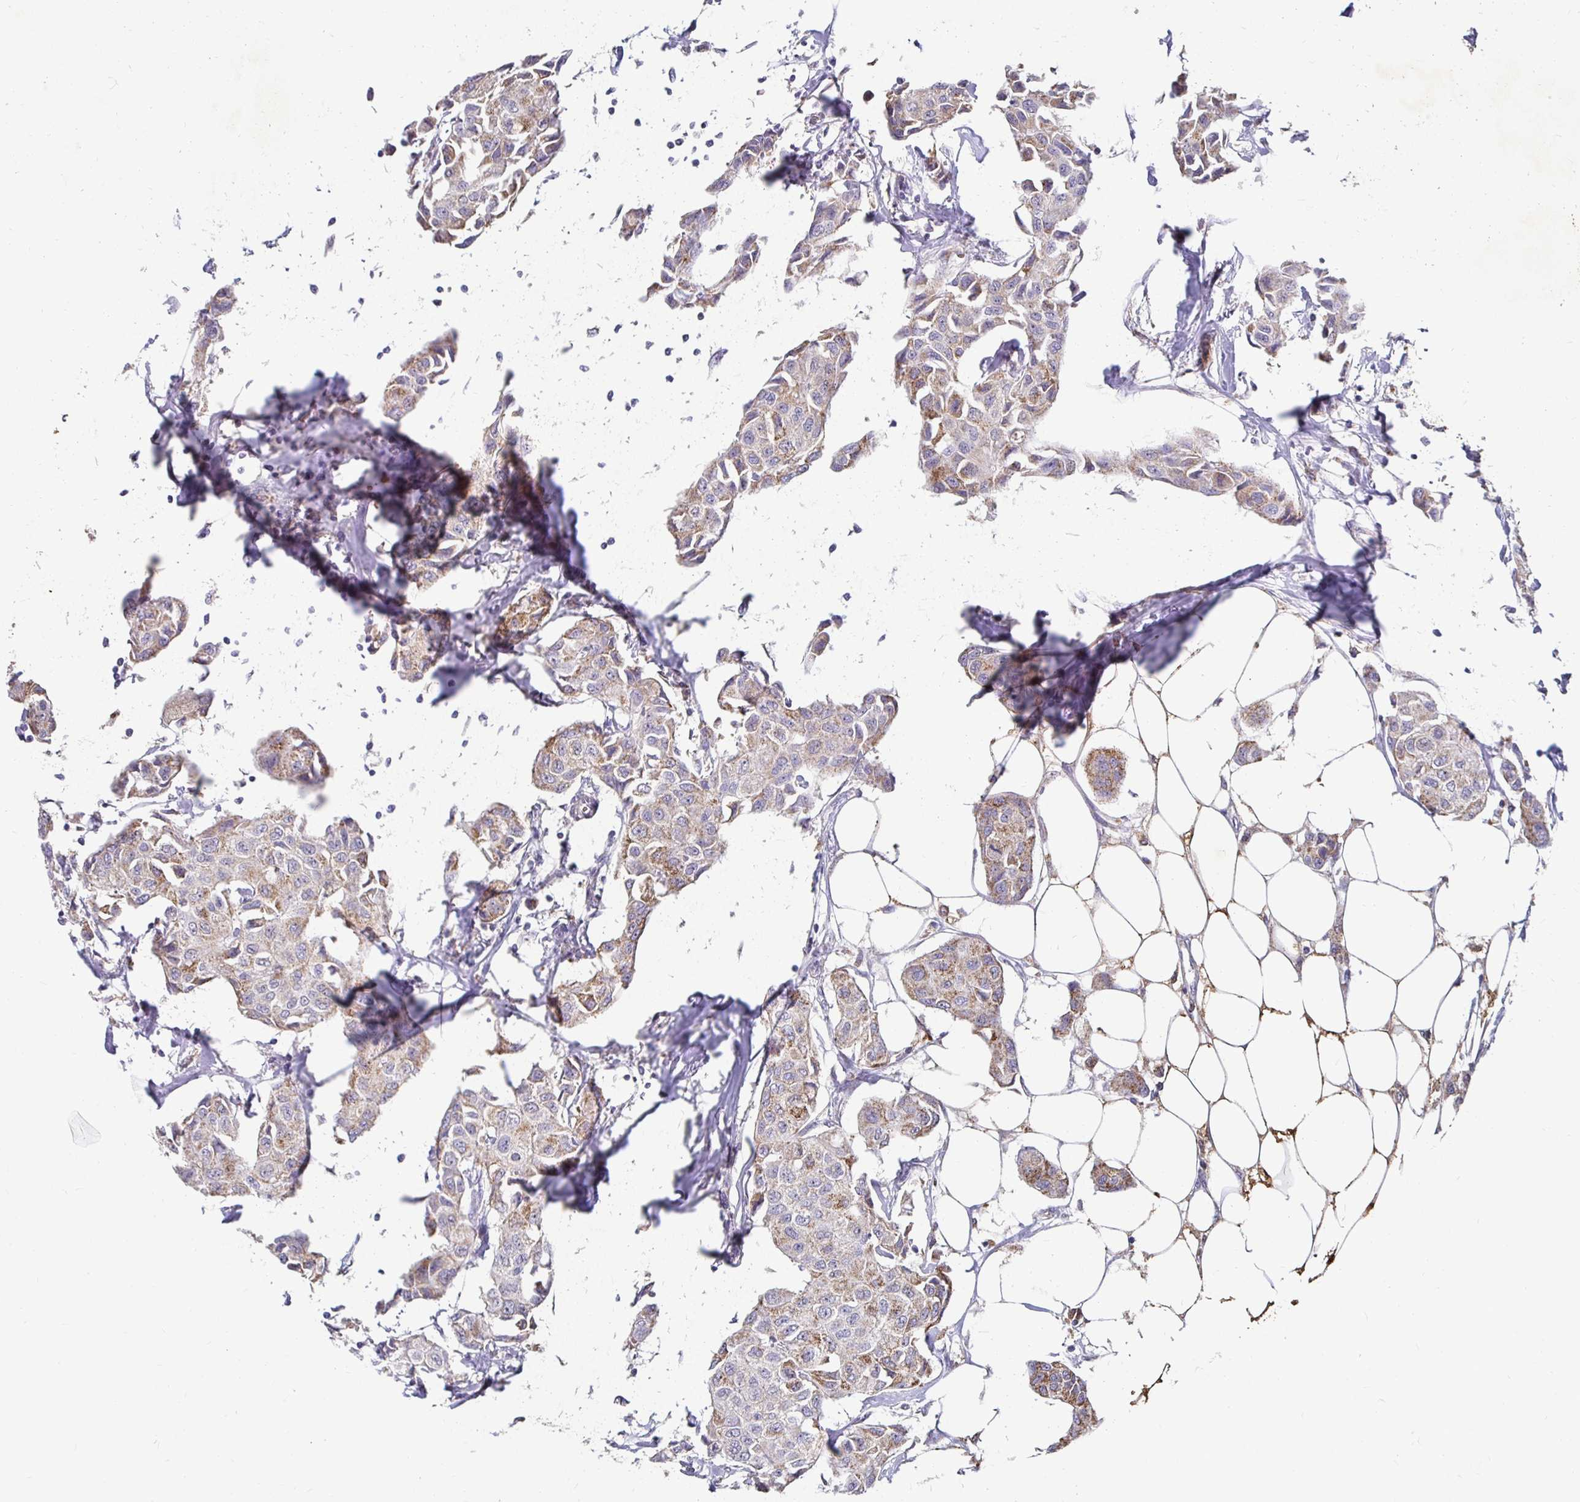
{"staining": {"intensity": "weak", "quantity": "25%-75%", "location": "cytoplasmic/membranous"}, "tissue": "breast cancer", "cell_type": "Tumor cells", "image_type": "cancer", "snomed": [{"axis": "morphology", "description": "Duct carcinoma"}, {"axis": "topography", "description": "Breast"}, {"axis": "topography", "description": "Lymph node"}], "caption": "Human infiltrating ductal carcinoma (breast) stained with a protein marker demonstrates weak staining in tumor cells.", "gene": "GK2", "patient": {"sex": "female", "age": 80}}